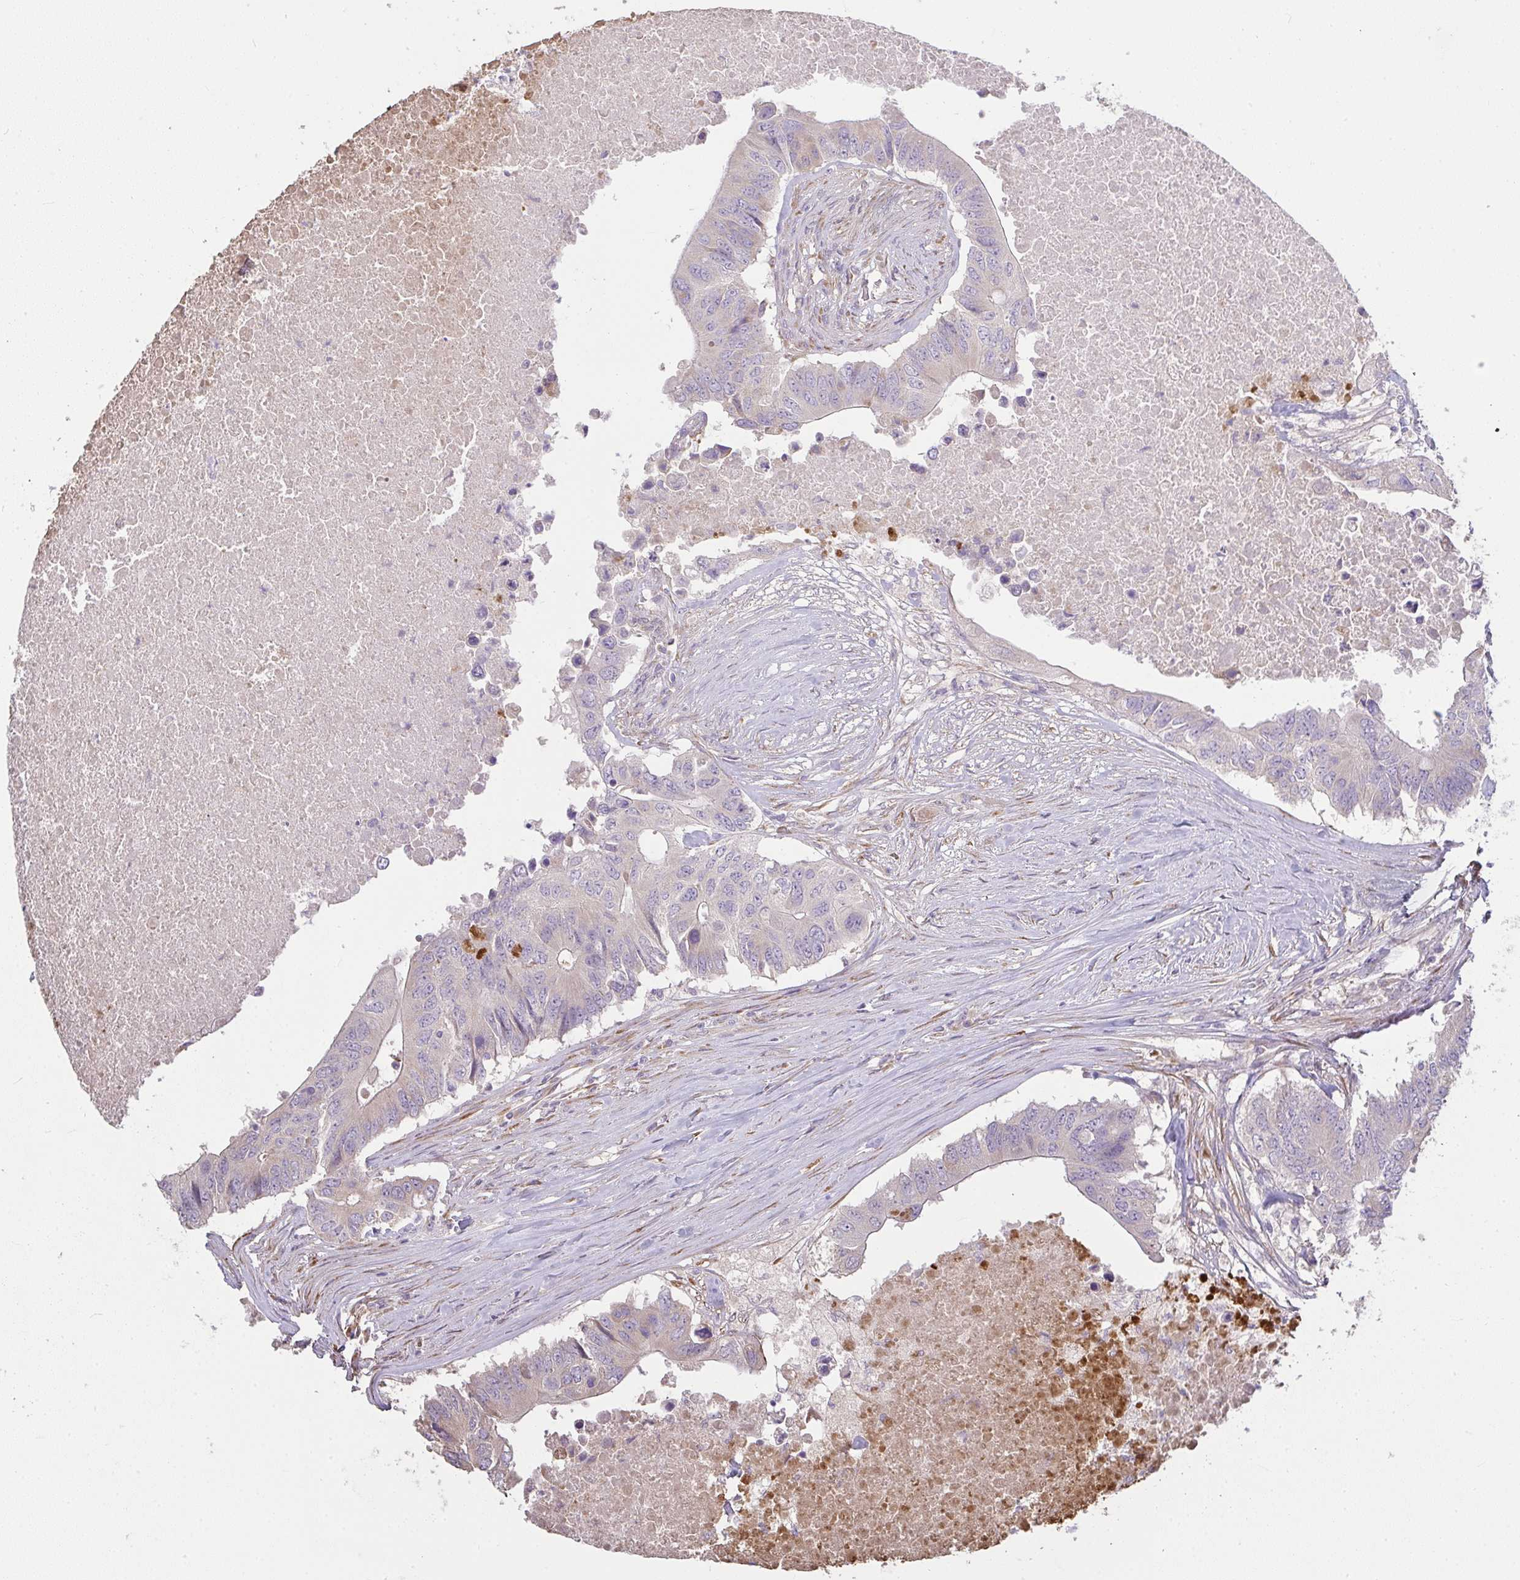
{"staining": {"intensity": "weak", "quantity": "<25%", "location": "cytoplasmic/membranous"}, "tissue": "colorectal cancer", "cell_type": "Tumor cells", "image_type": "cancer", "snomed": [{"axis": "morphology", "description": "Adenocarcinoma, NOS"}, {"axis": "topography", "description": "Colon"}], "caption": "IHC photomicrograph of neoplastic tissue: human colorectal cancer stained with DAB (3,3'-diaminobenzidine) exhibits no significant protein staining in tumor cells. Nuclei are stained in blue.", "gene": "BRINP3", "patient": {"sex": "male", "age": 71}}